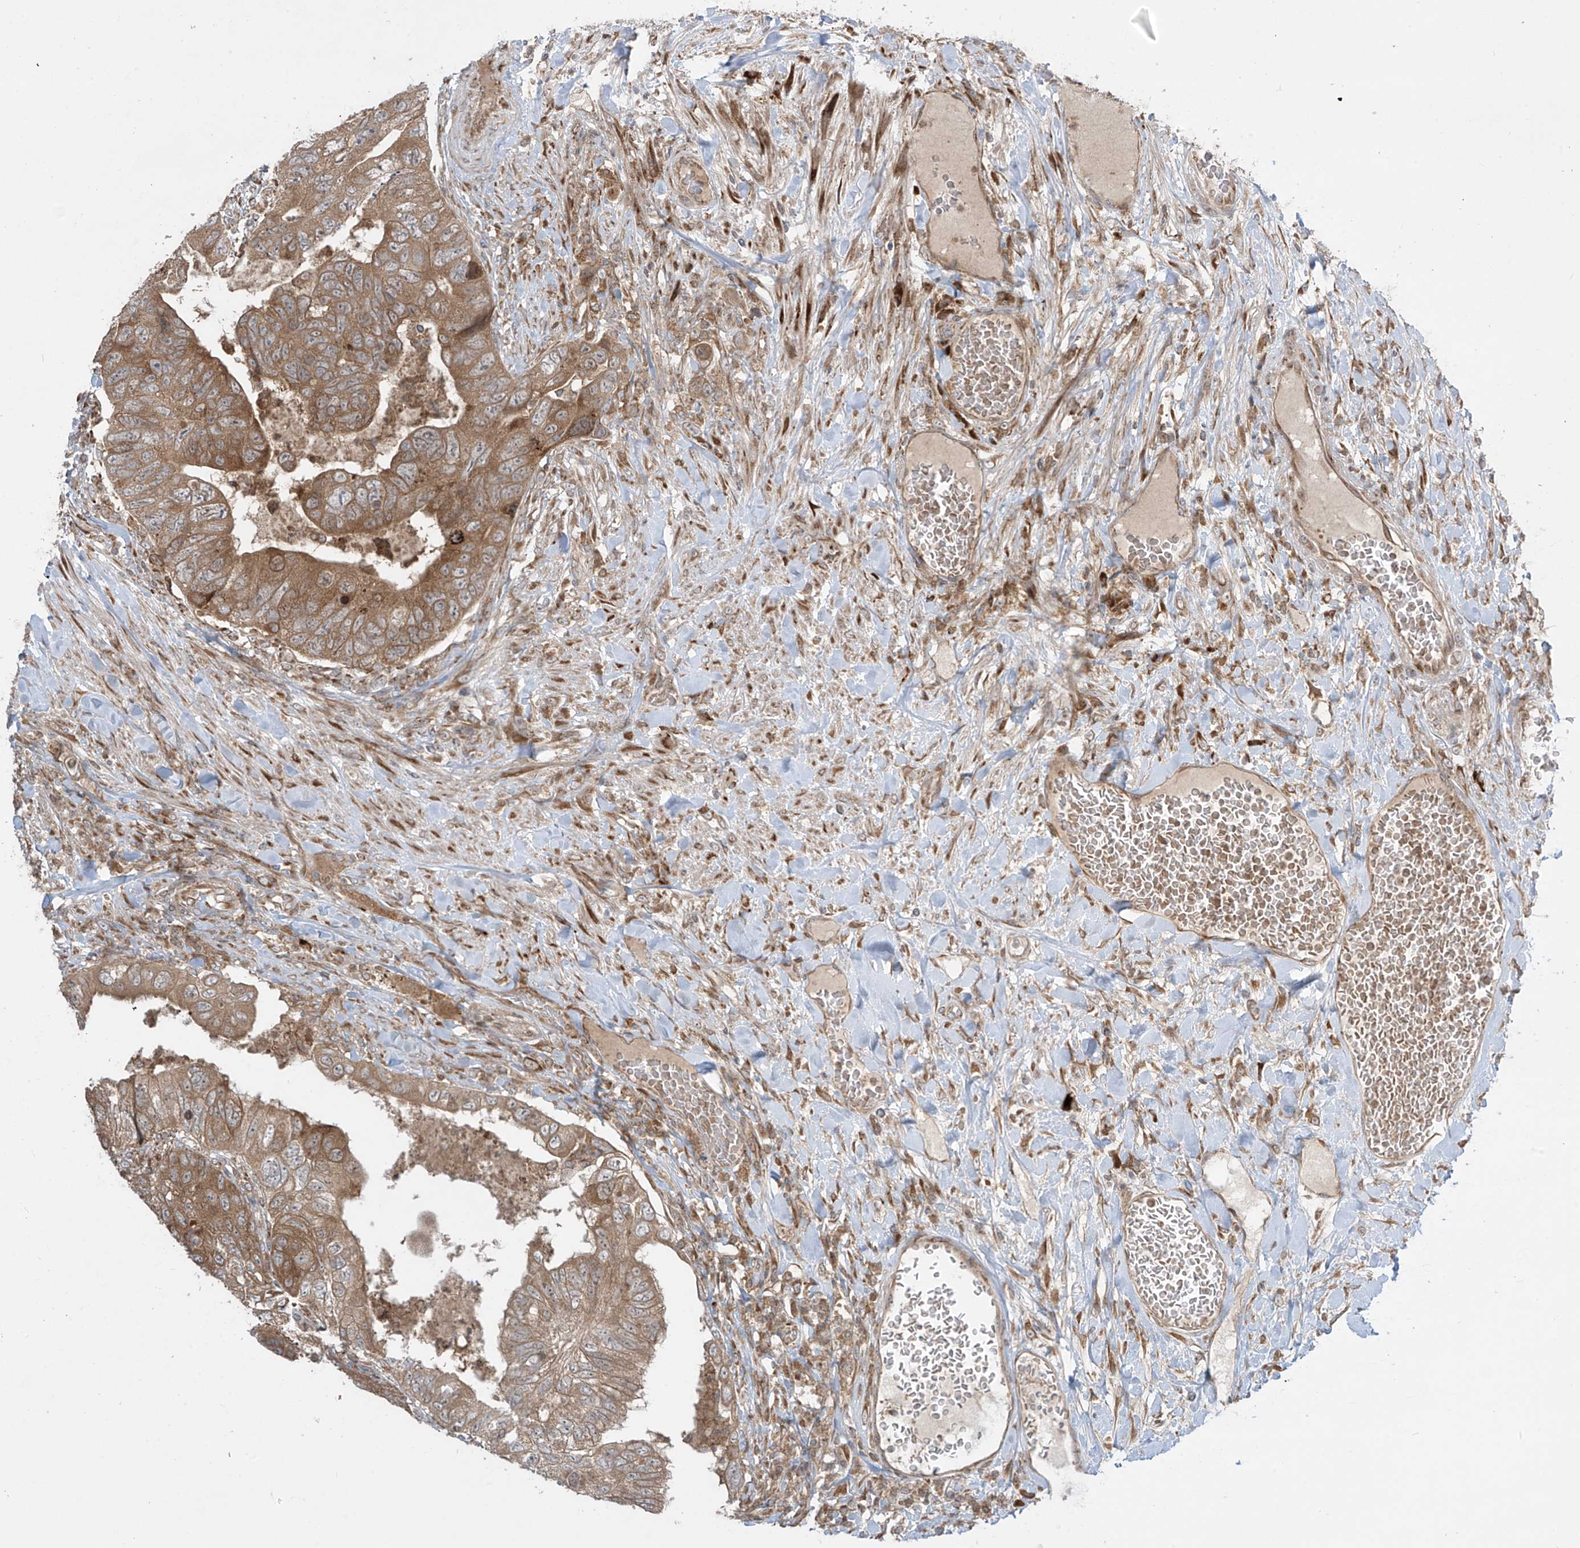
{"staining": {"intensity": "moderate", "quantity": ">75%", "location": "cytoplasmic/membranous"}, "tissue": "colorectal cancer", "cell_type": "Tumor cells", "image_type": "cancer", "snomed": [{"axis": "morphology", "description": "Adenocarcinoma, NOS"}, {"axis": "topography", "description": "Rectum"}], "caption": "A high-resolution micrograph shows immunohistochemistry (IHC) staining of colorectal cancer, which reveals moderate cytoplasmic/membranous staining in about >75% of tumor cells. Immunohistochemistry (ihc) stains the protein in brown and the nuclei are stained blue.", "gene": "PPAT", "patient": {"sex": "male", "age": 63}}